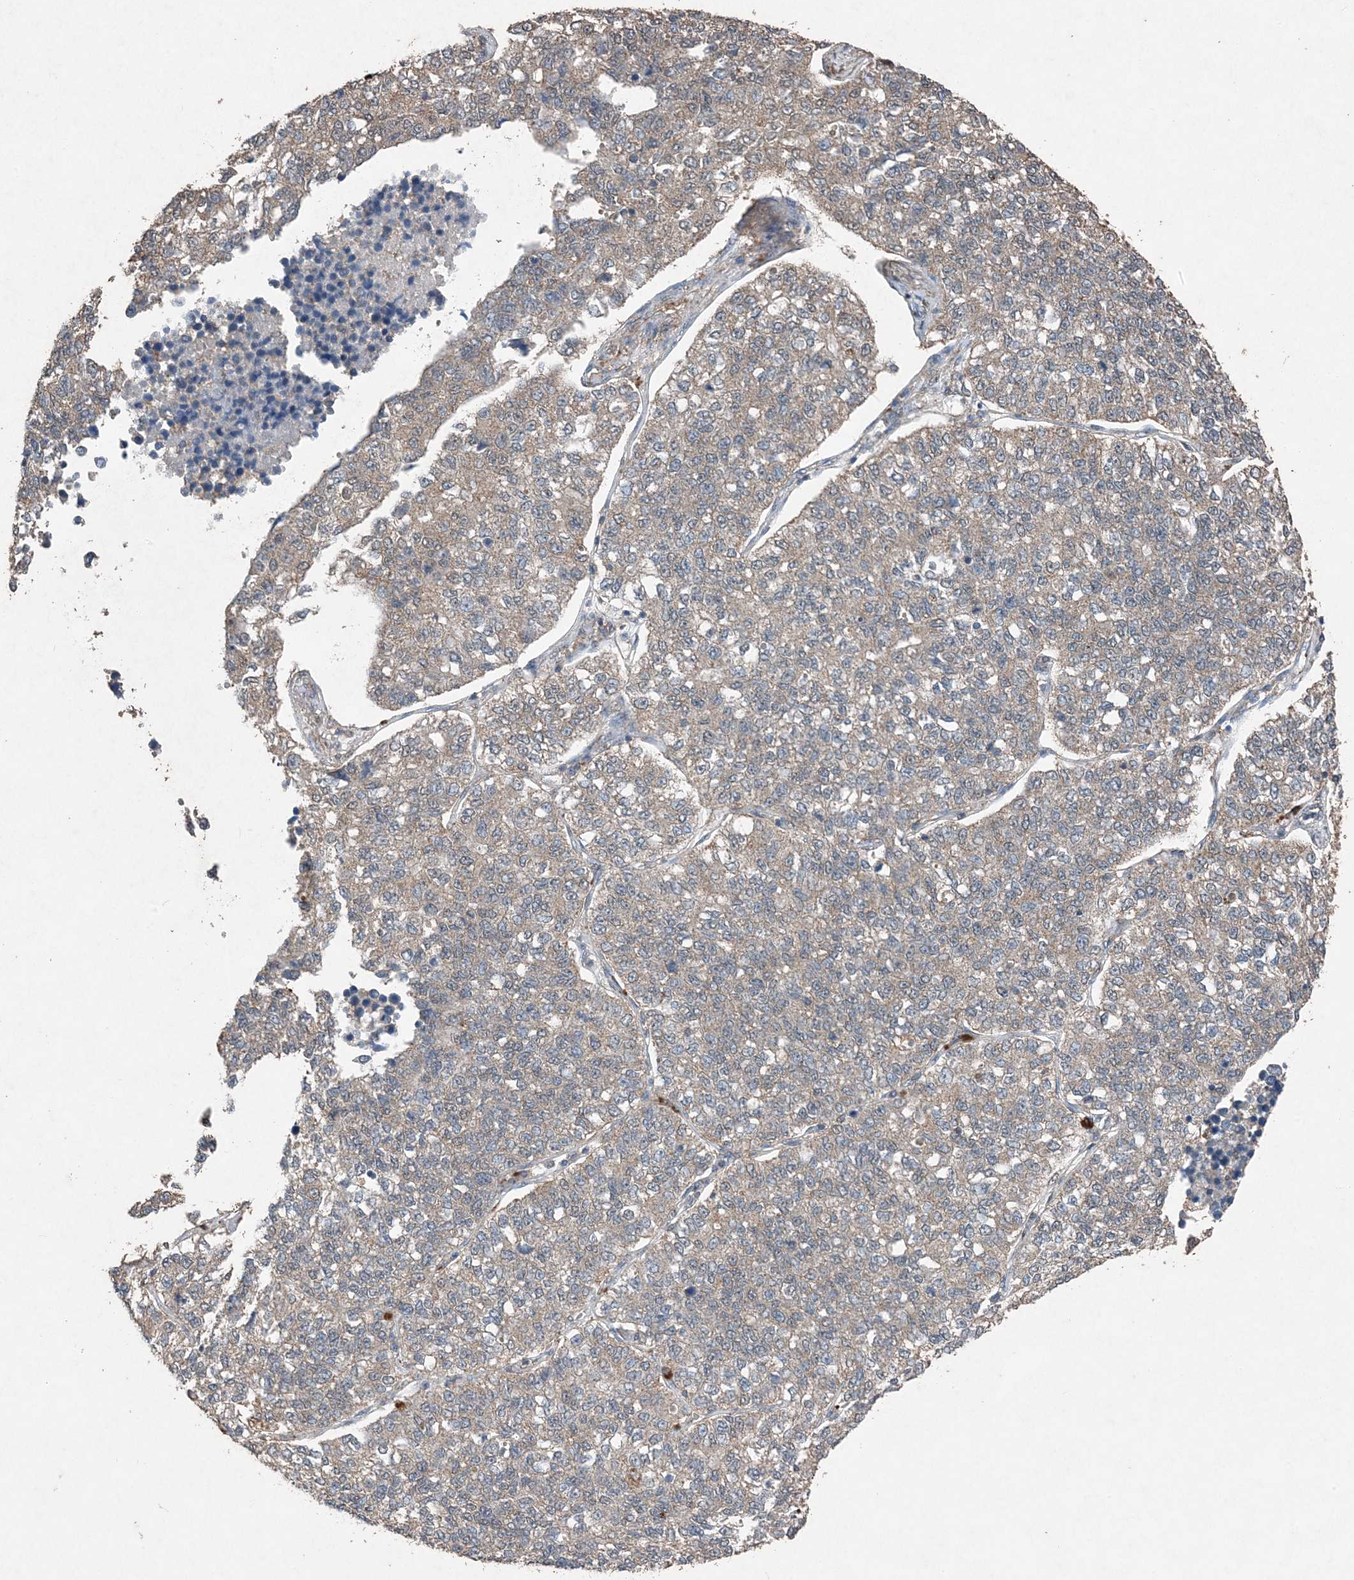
{"staining": {"intensity": "weak", "quantity": ">75%", "location": "cytoplasmic/membranous"}, "tissue": "lung cancer", "cell_type": "Tumor cells", "image_type": "cancer", "snomed": [{"axis": "morphology", "description": "Adenocarcinoma, NOS"}, {"axis": "topography", "description": "Lung"}], "caption": "Brown immunohistochemical staining in lung adenocarcinoma exhibits weak cytoplasmic/membranous positivity in about >75% of tumor cells.", "gene": "FCN3", "patient": {"sex": "male", "age": 49}}